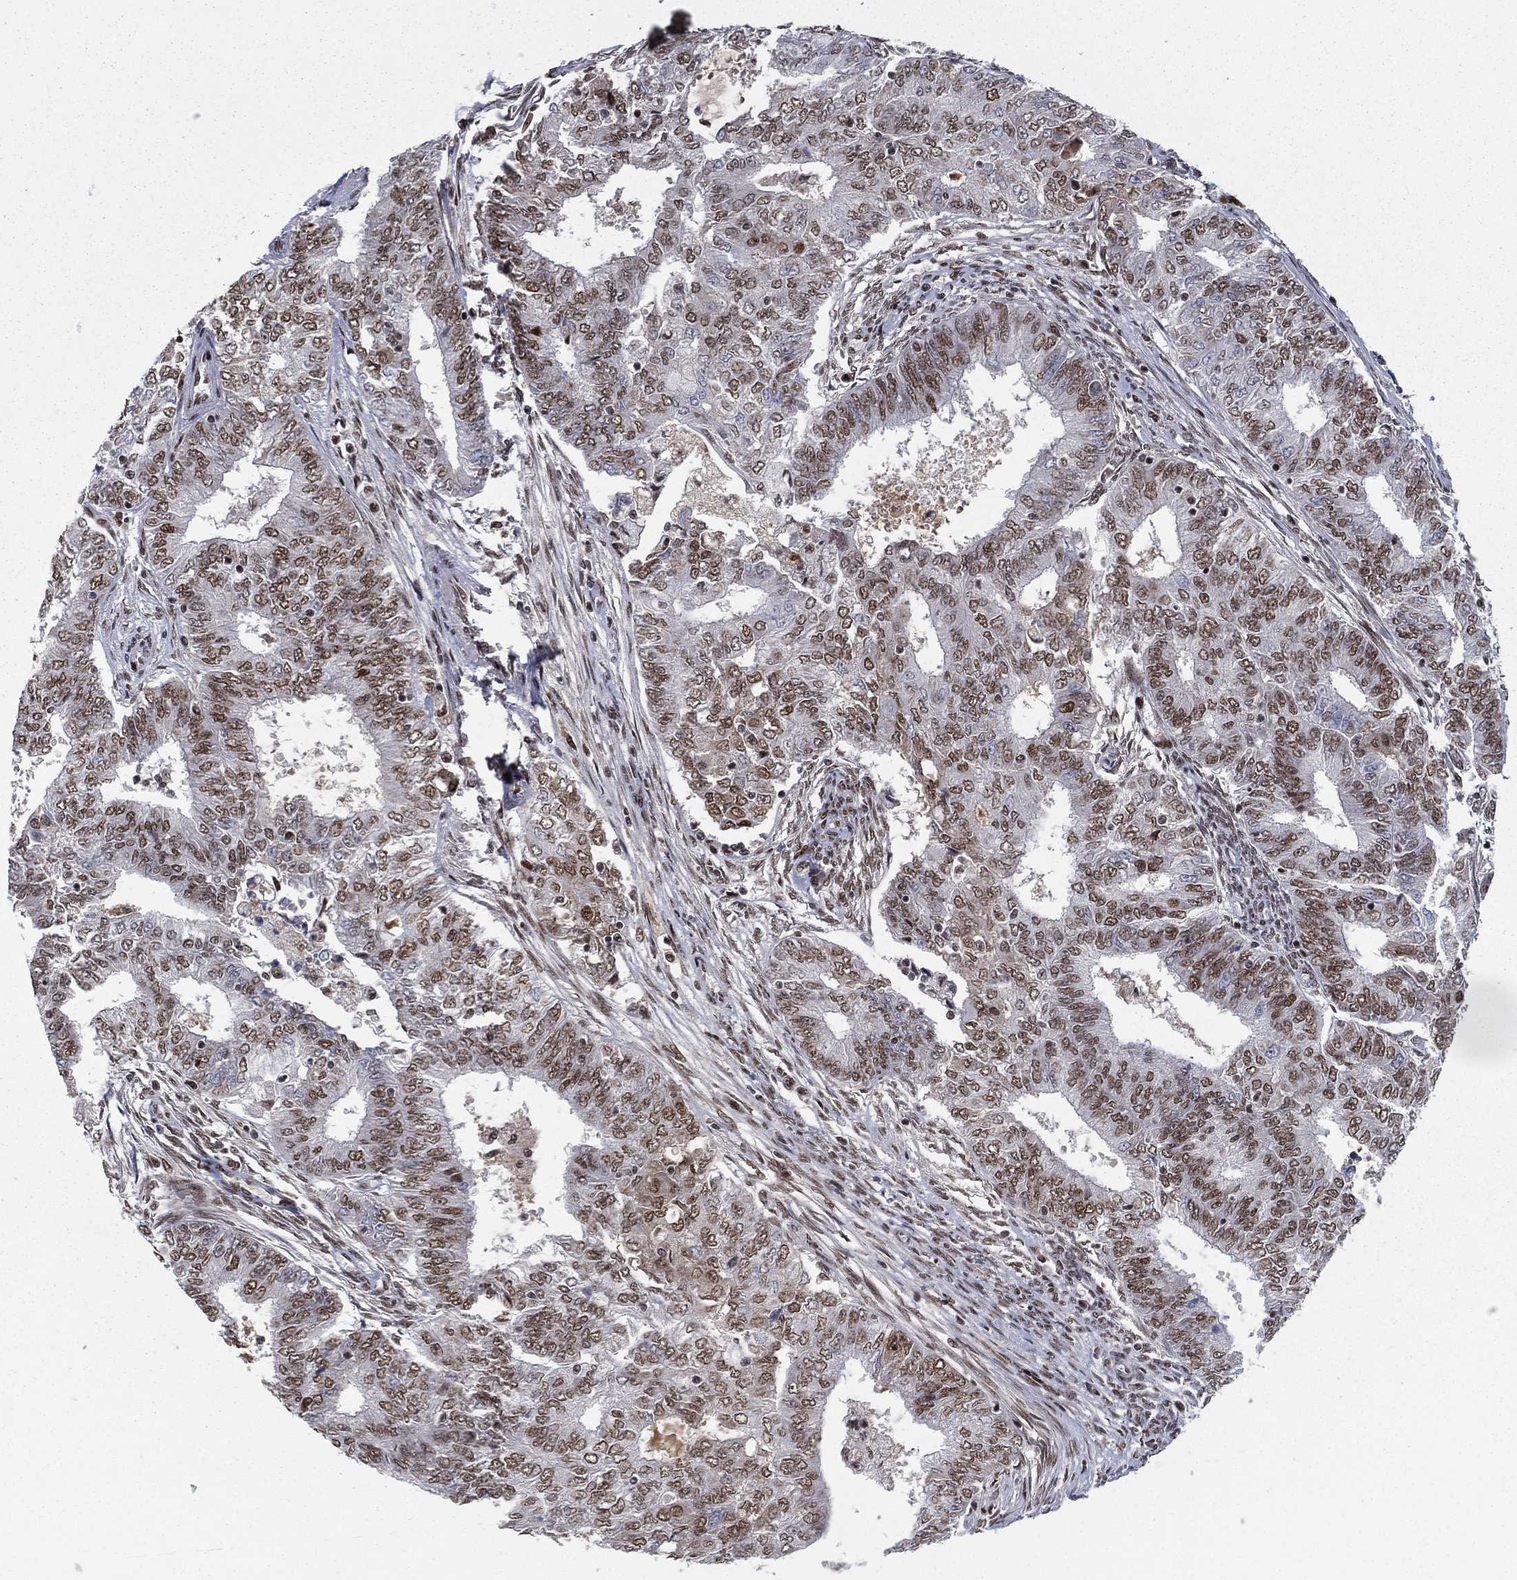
{"staining": {"intensity": "strong", "quantity": ">75%", "location": "nuclear"}, "tissue": "endometrial cancer", "cell_type": "Tumor cells", "image_type": "cancer", "snomed": [{"axis": "morphology", "description": "Adenocarcinoma, NOS"}, {"axis": "topography", "description": "Endometrium"}], "caption": "IHC micrograph of neoplastic tissue: adenocarcinoma (endometrial) stained using immunohistochemistry reveals high levels of strong protein expression localized specifically in the nuclear of tumor cells, appearing as a nuclear brown color.", "gene": "RTF1", "patient": {"sex": "female", "age": 62}}